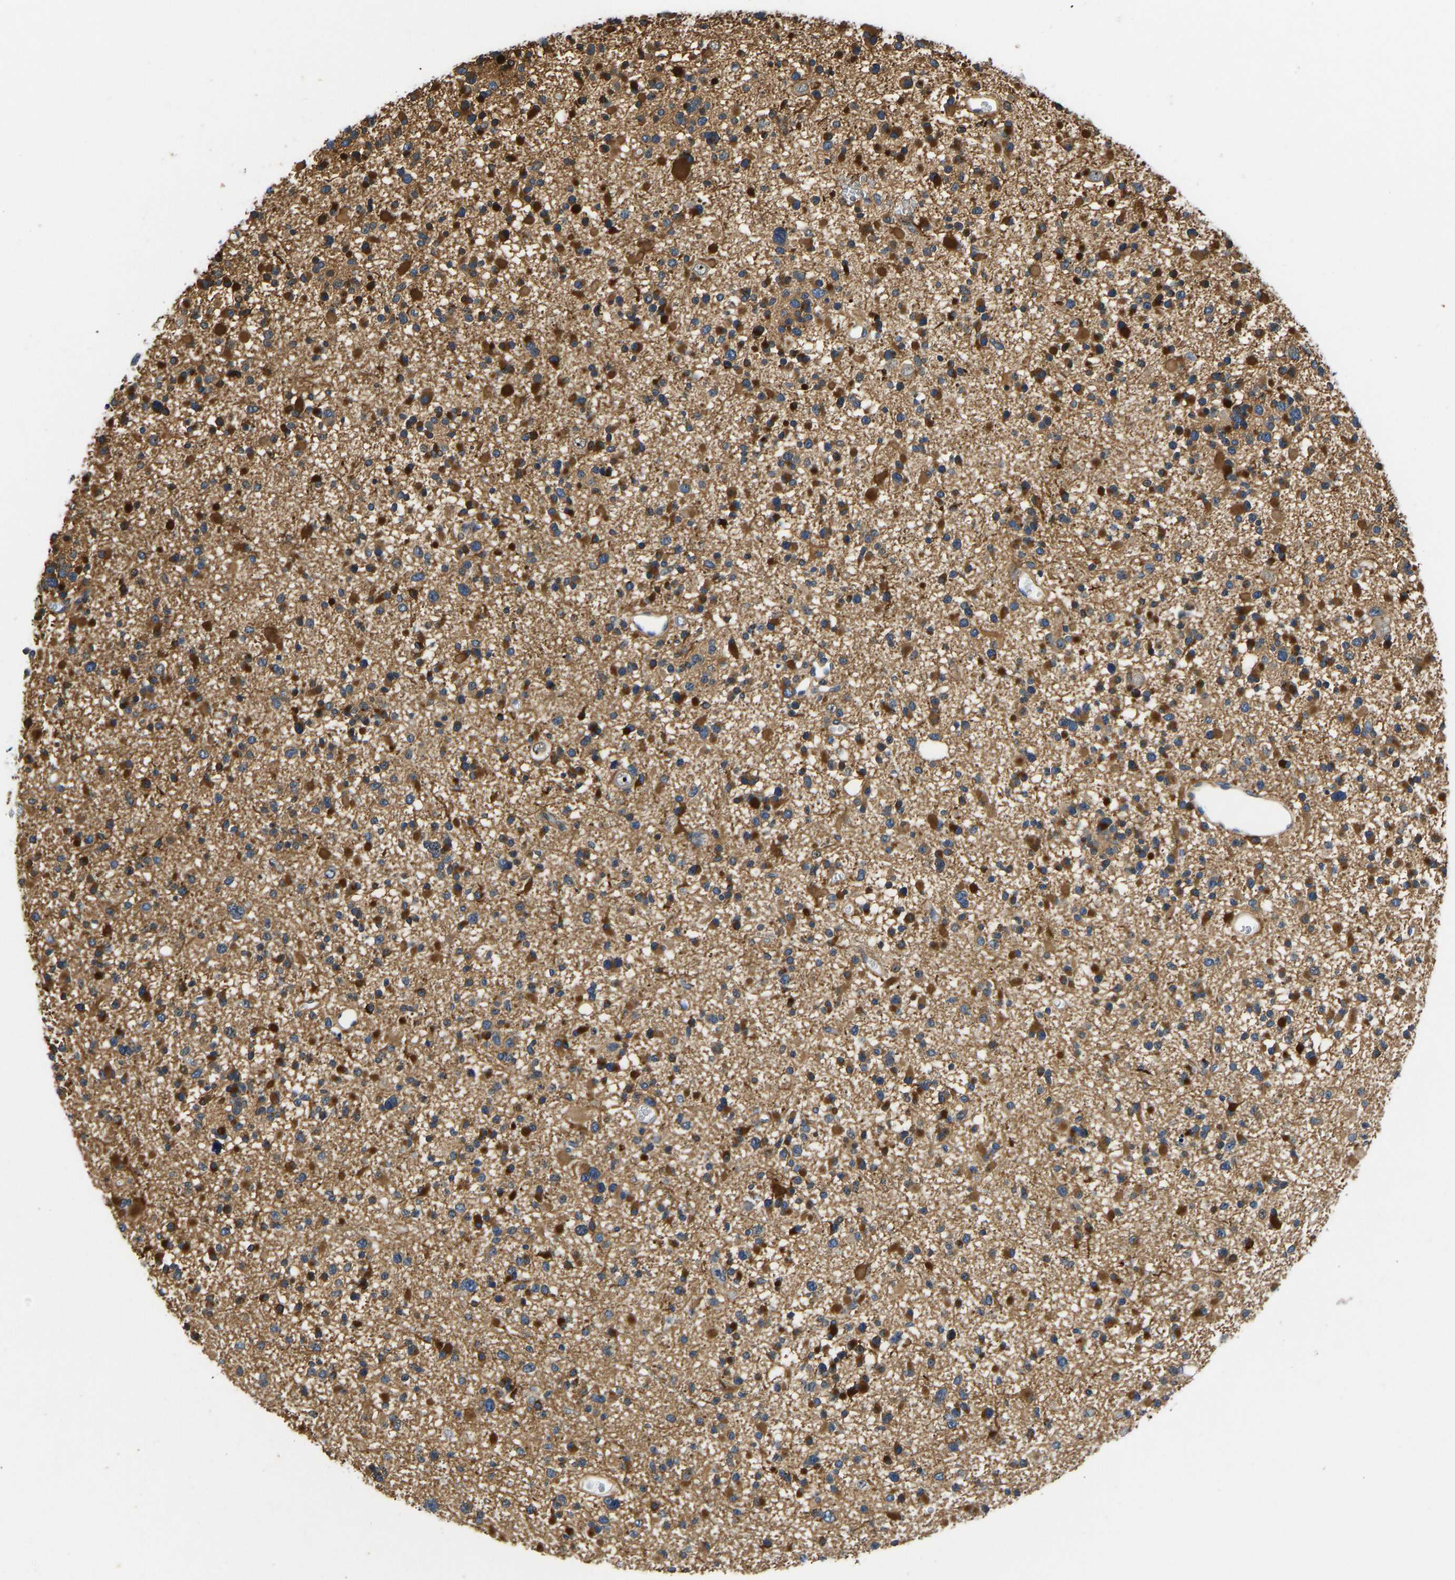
{"staining": {"intensity": "strong", "quantity": ">75%", "location": "cytoplasmic/membranous,nuclear"}, "tissue": "glioma", "cell_type": "Tumor cells", "image_type": "cancer", "snomed": [{"axis": "morphology", "description": "Glioma, malignant, Low grade"}, {"axis": "topography", "description": "Brain"}], "caption": "Low-grade glioma (malignant) stained for a protein (brown) displays strong cytoplasmic/membranous and nuclear positive staining in approximately >75% of tumor cells.", "gene": "RESF1", "patient": {"sex": "female", "age": 22}}